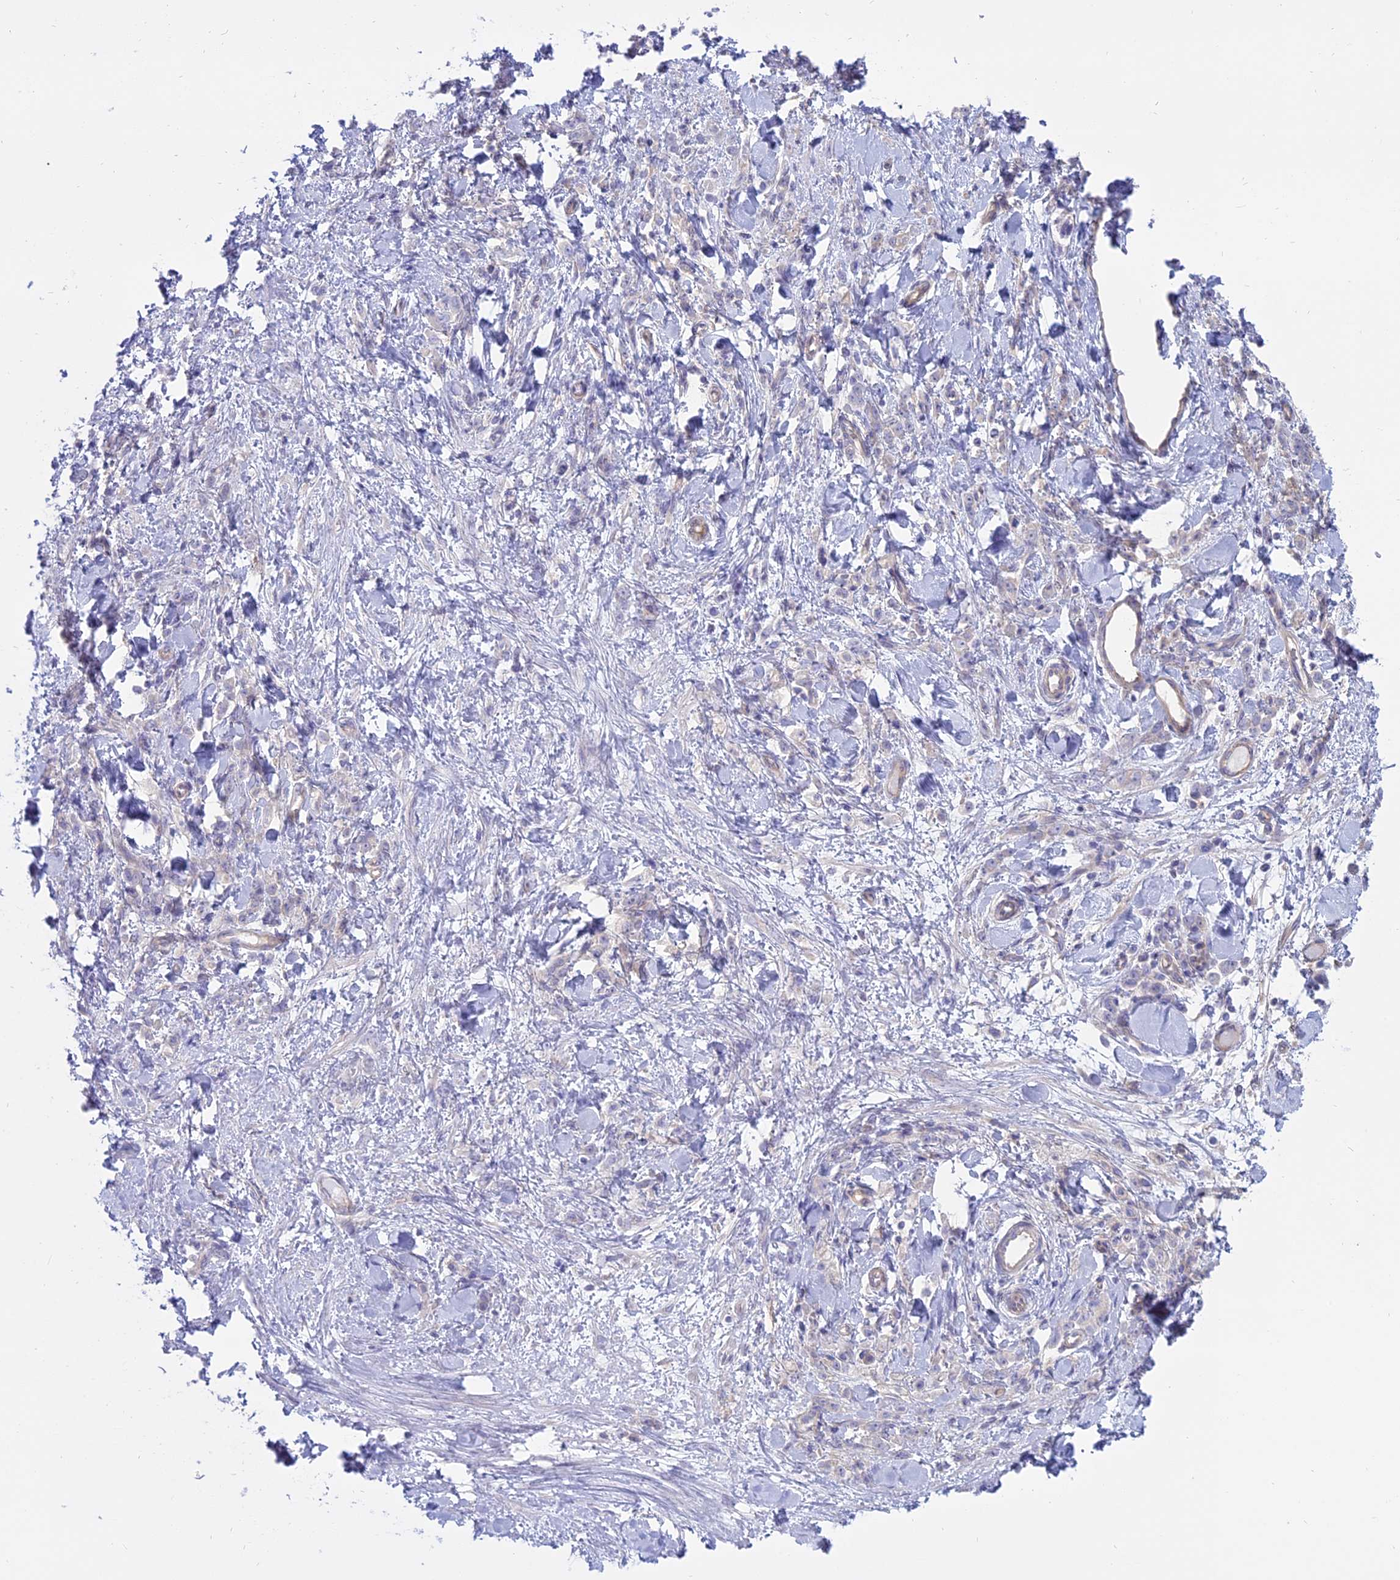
{"staining": {"intensity": "negative", "quantity": "none", "location": "none"}, "tissue": "stomach cancer", "cell_type": "Tumor cells", "image_type": "cancer", "snomed": [{"axis": "morphology", "description": "Normal tissue, NOS"}, {"axis": "morphology", "description": "Adenocarcinoma, NOS"}, {"axis": "topography", "description": "Stomach"}], "caption": "Immunohistochemistry (IHC) micrograph of human stomach cancer (adenocarcinoma) stained for a protein (brown), which exhibits no expression in tumor cells. (Brightfield microscopy of DAB (3,3'-diaminobenzidine) IHC at high magnification).", "gene": "AHCYL1", "patient": {"sex": "male", "age": 82}}